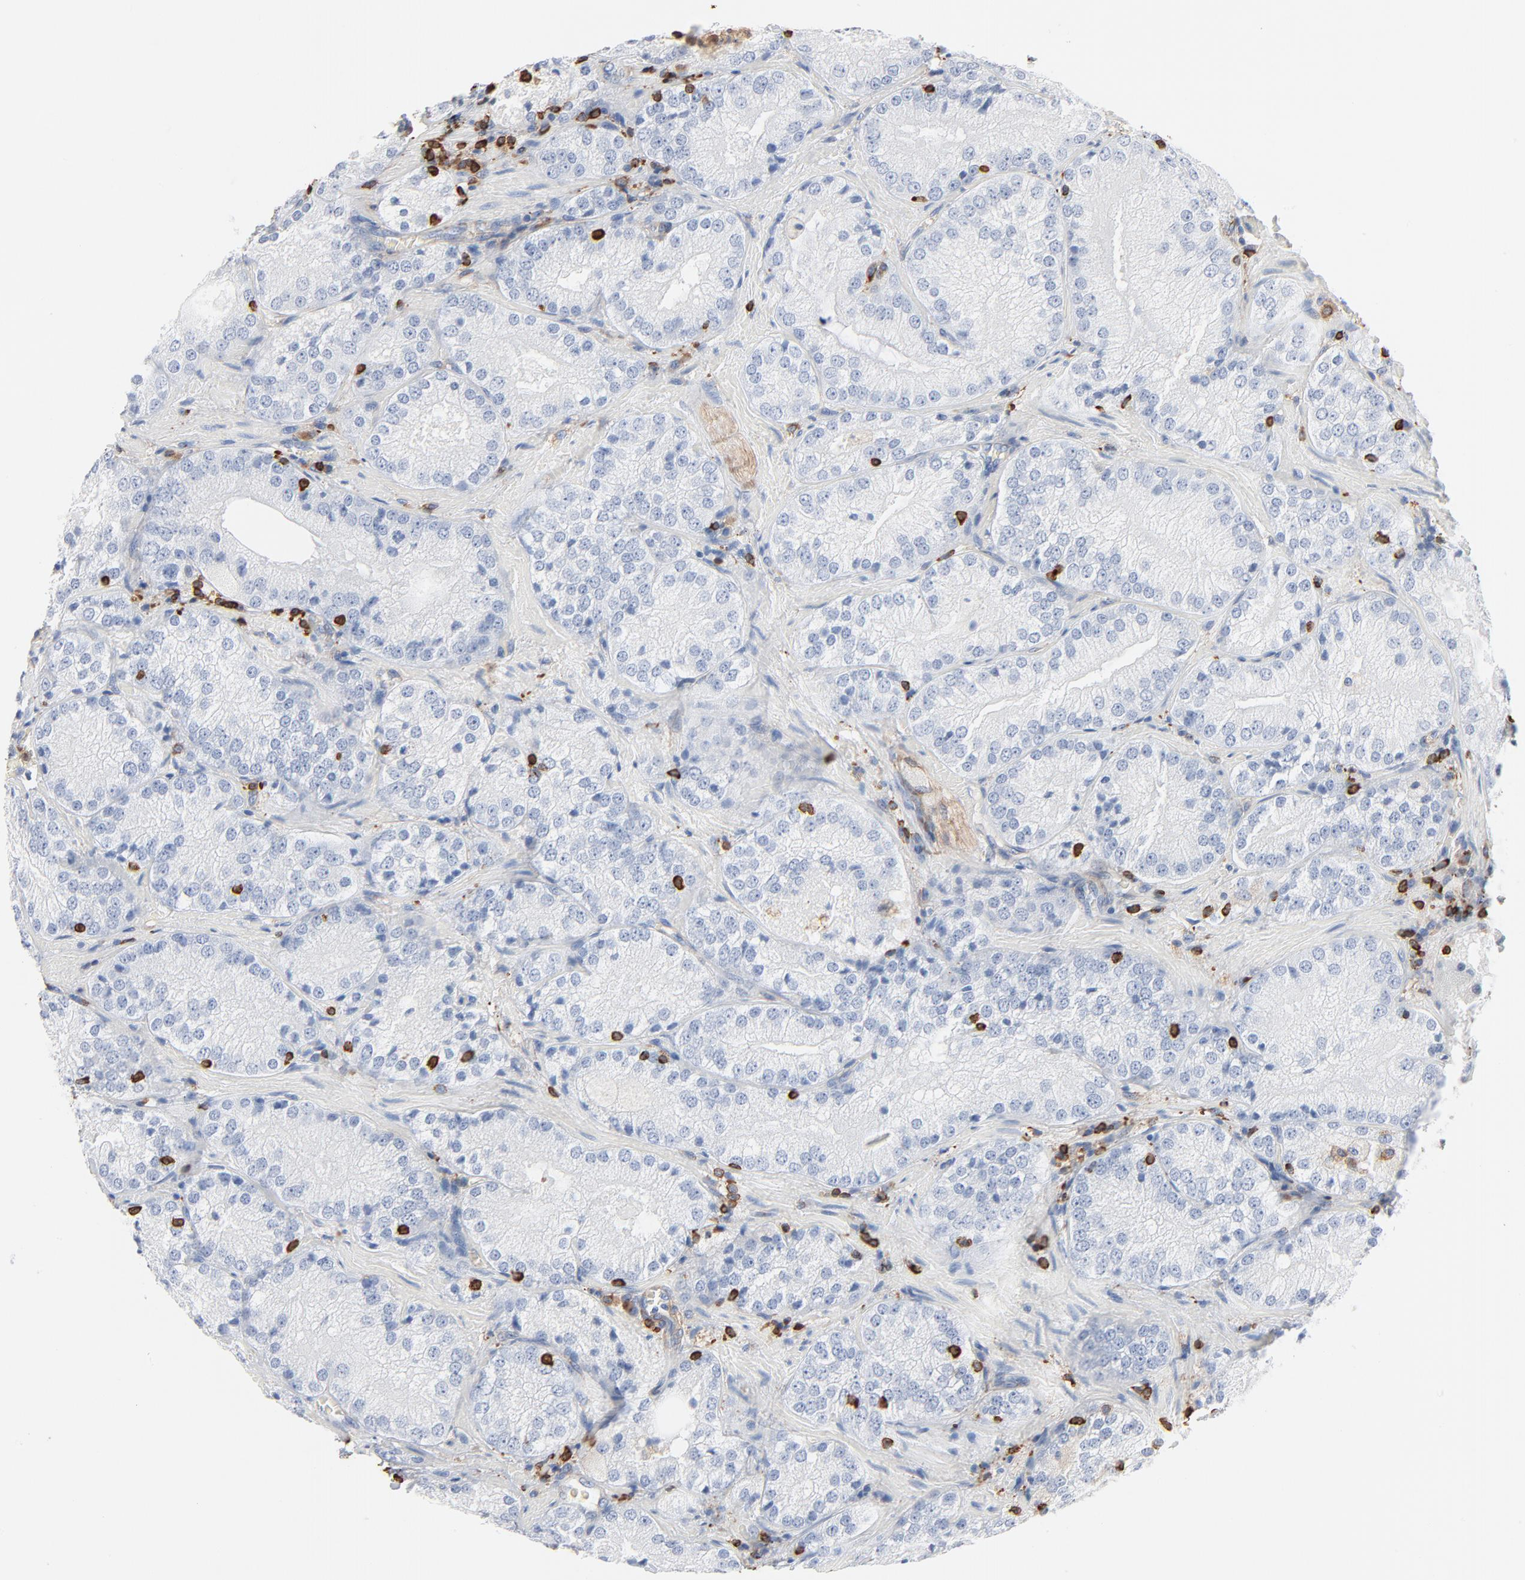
{"staining": {"intensity": "negative", "quantity": "none", "location": "none"}, "tissue": "prostate cancer", "cell_type": "Tumor cells", "image_type": "cancer", "snomed": [{"axis": "morphology", "description": "Adenocarcinoma, Low grade"}, {"axis": "topography", "description": "Prostate"}], "caption": "Micrograph shows no significant protein staining in tumor cells of prostate cancer (adenocarcinoma (low-grade)).", "gene": "SH3KBP1", "patient": {"sex": "male", "age": 60}}